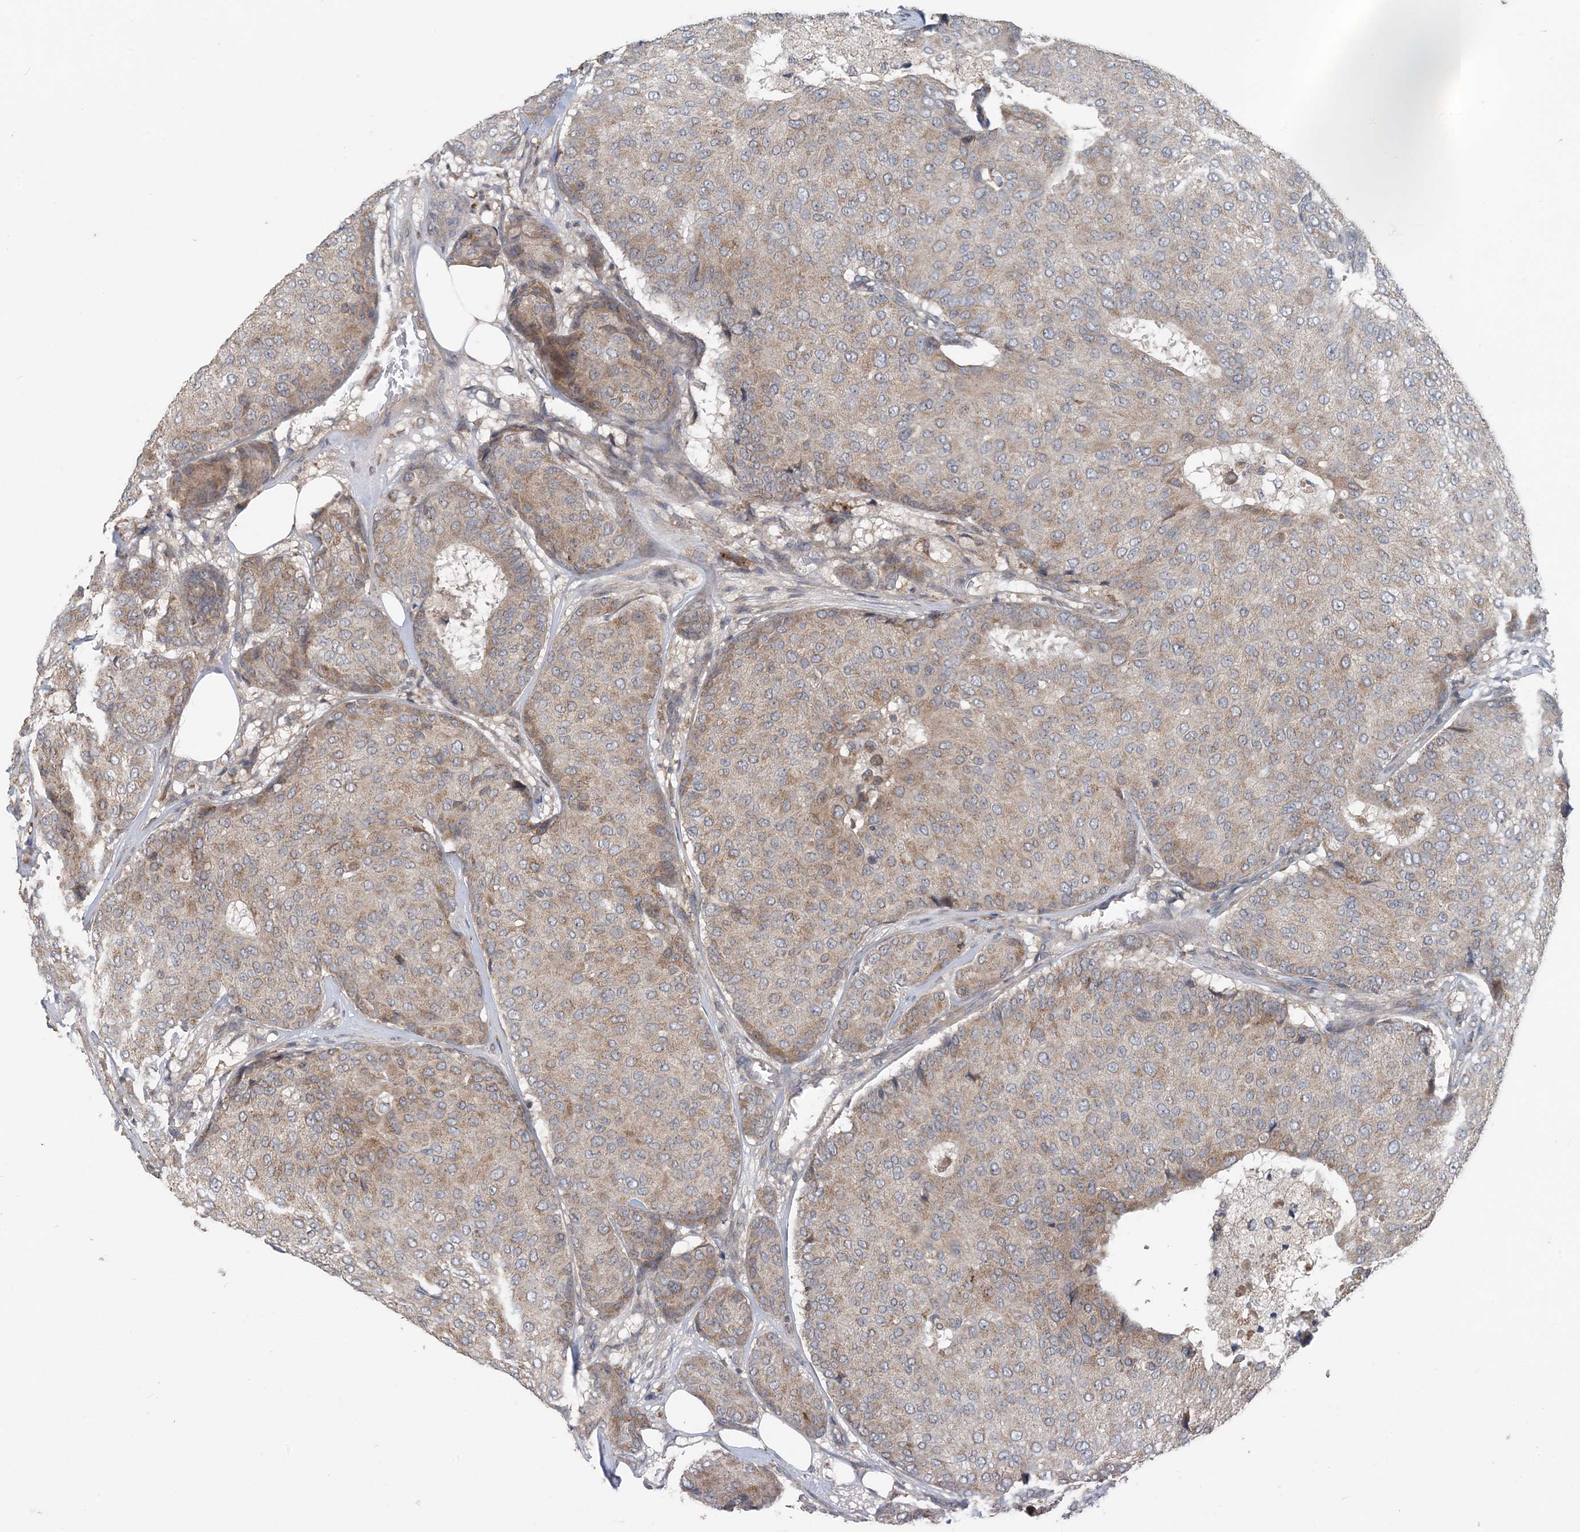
{"staining": {"intensity": "weak", "quantity": "25%-75%", "location": "cytoplasmic/membranous"}, "tissue": "breast cancer", "cell_type": "Tumor cells", "image_type": "cancer", "snomed": [{"axis": "morphology", "description": "Duct carcinoma"}, {"axis": "topography", "description": "Breast"}], "caption": "DAB (3,3'-diaminobenzidine) immunohistochemical staining of breast cancer displays weak cytoplasmic/membranous protein staining in approximately 25%-75% of tumor cells. The protein of interest is stained brown, and the nuclei are stained in blue (DAB (3,3'-diaminobenzidine) IHC with brightfield microscopy, high magnification).", "gene": "MYO9B", "patient": {"sex": "female", "age": 75}}